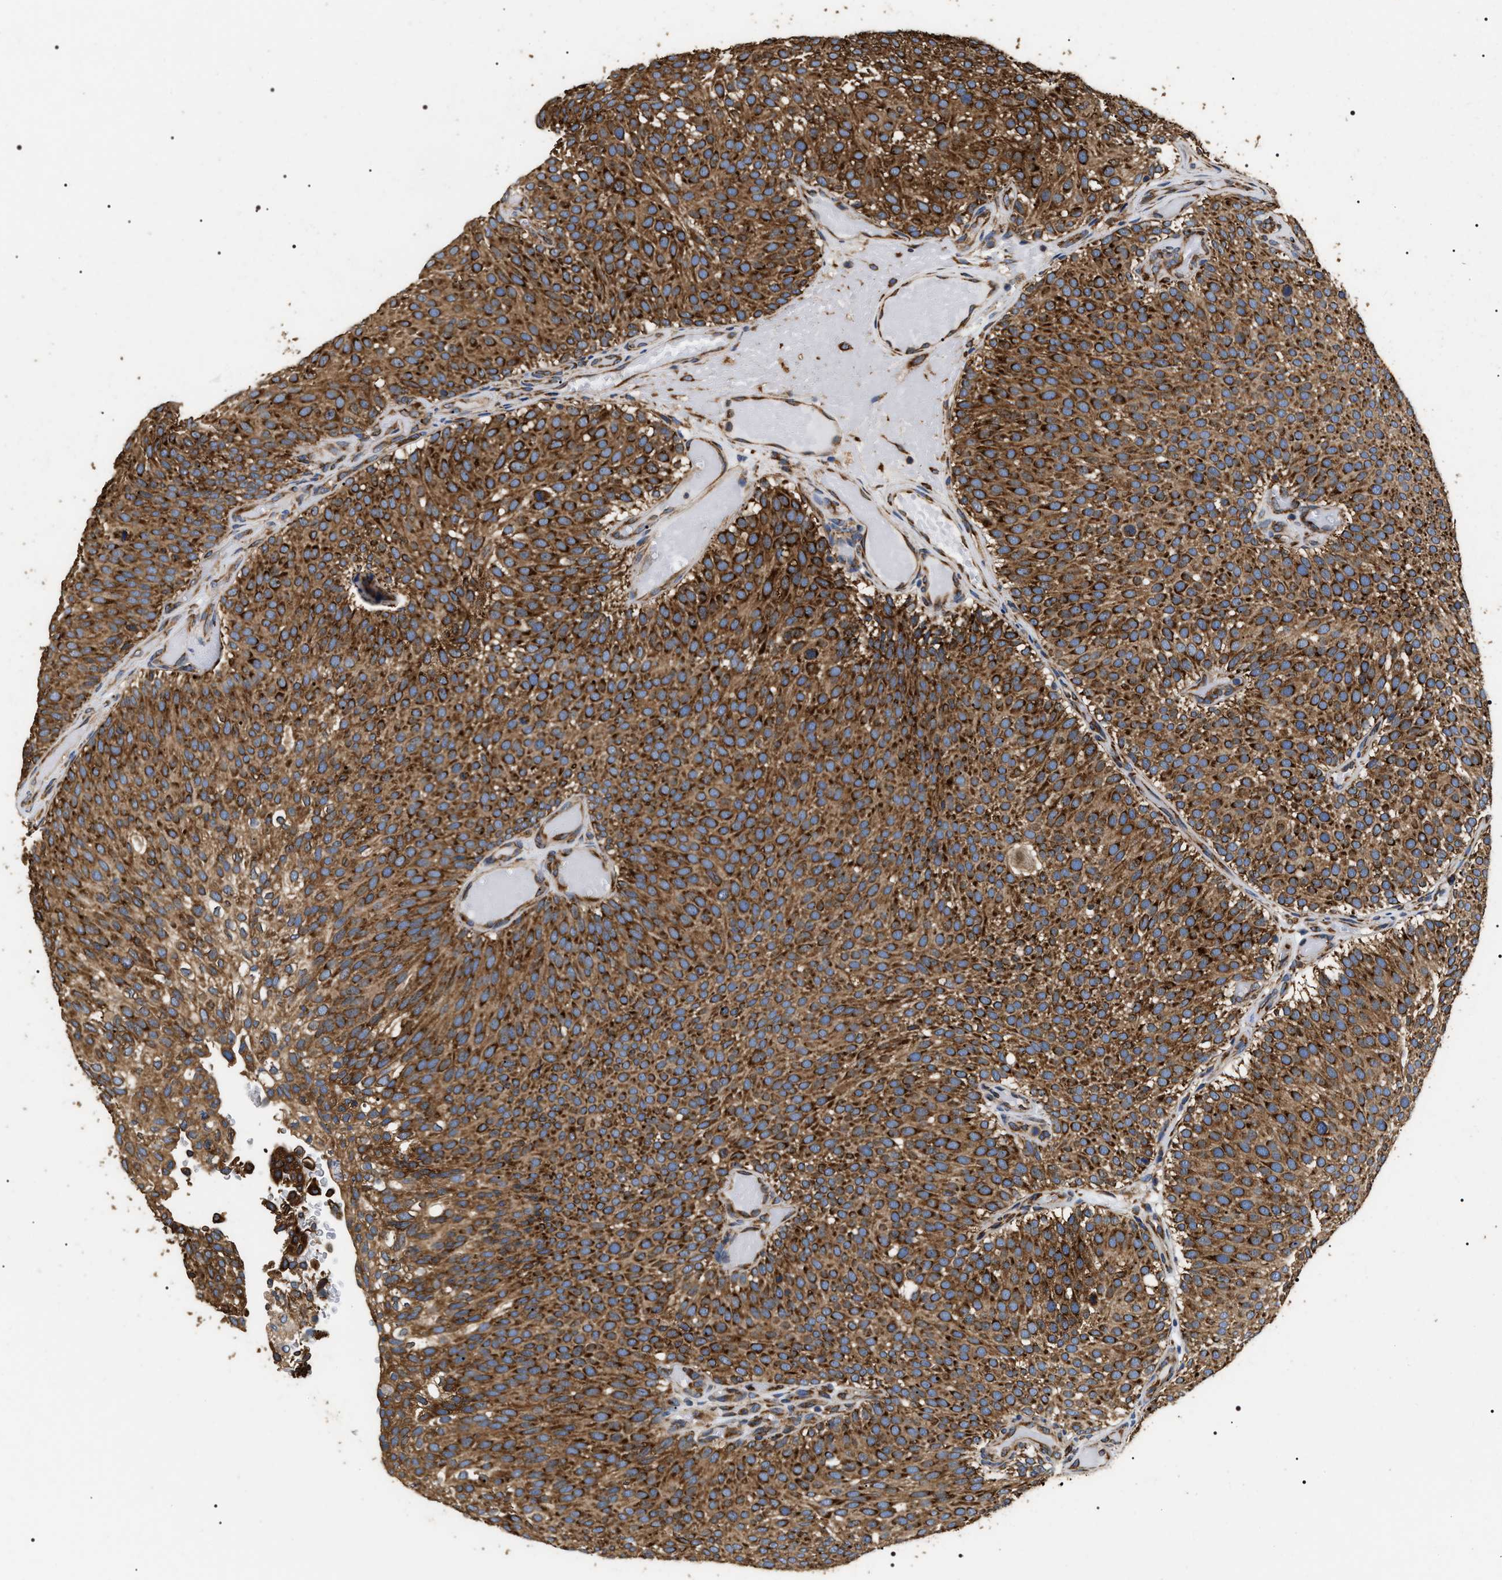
{"staining": {"intensity": "strong", "quantity": ">75%", "location": "cytoplasmic/membranous"}, "tissue": "urothelial cancer", "cell_type": "Tumor cells", "image_type": "cancer", "snomed": [{"axis": "morphology", "description": "Urothelial carcinoma, Low grade"}, {"axis": "topography", "description": "Urinary bladder"}], "caption": "Urothelial cancer stained with immunohistochemistry (IHC) exhibits strong cytoplasmic/membranous positivity in approximately >75% of tumor cells.", "gene": "KTN1", "patient": {"sex": "male", "age": 78}}